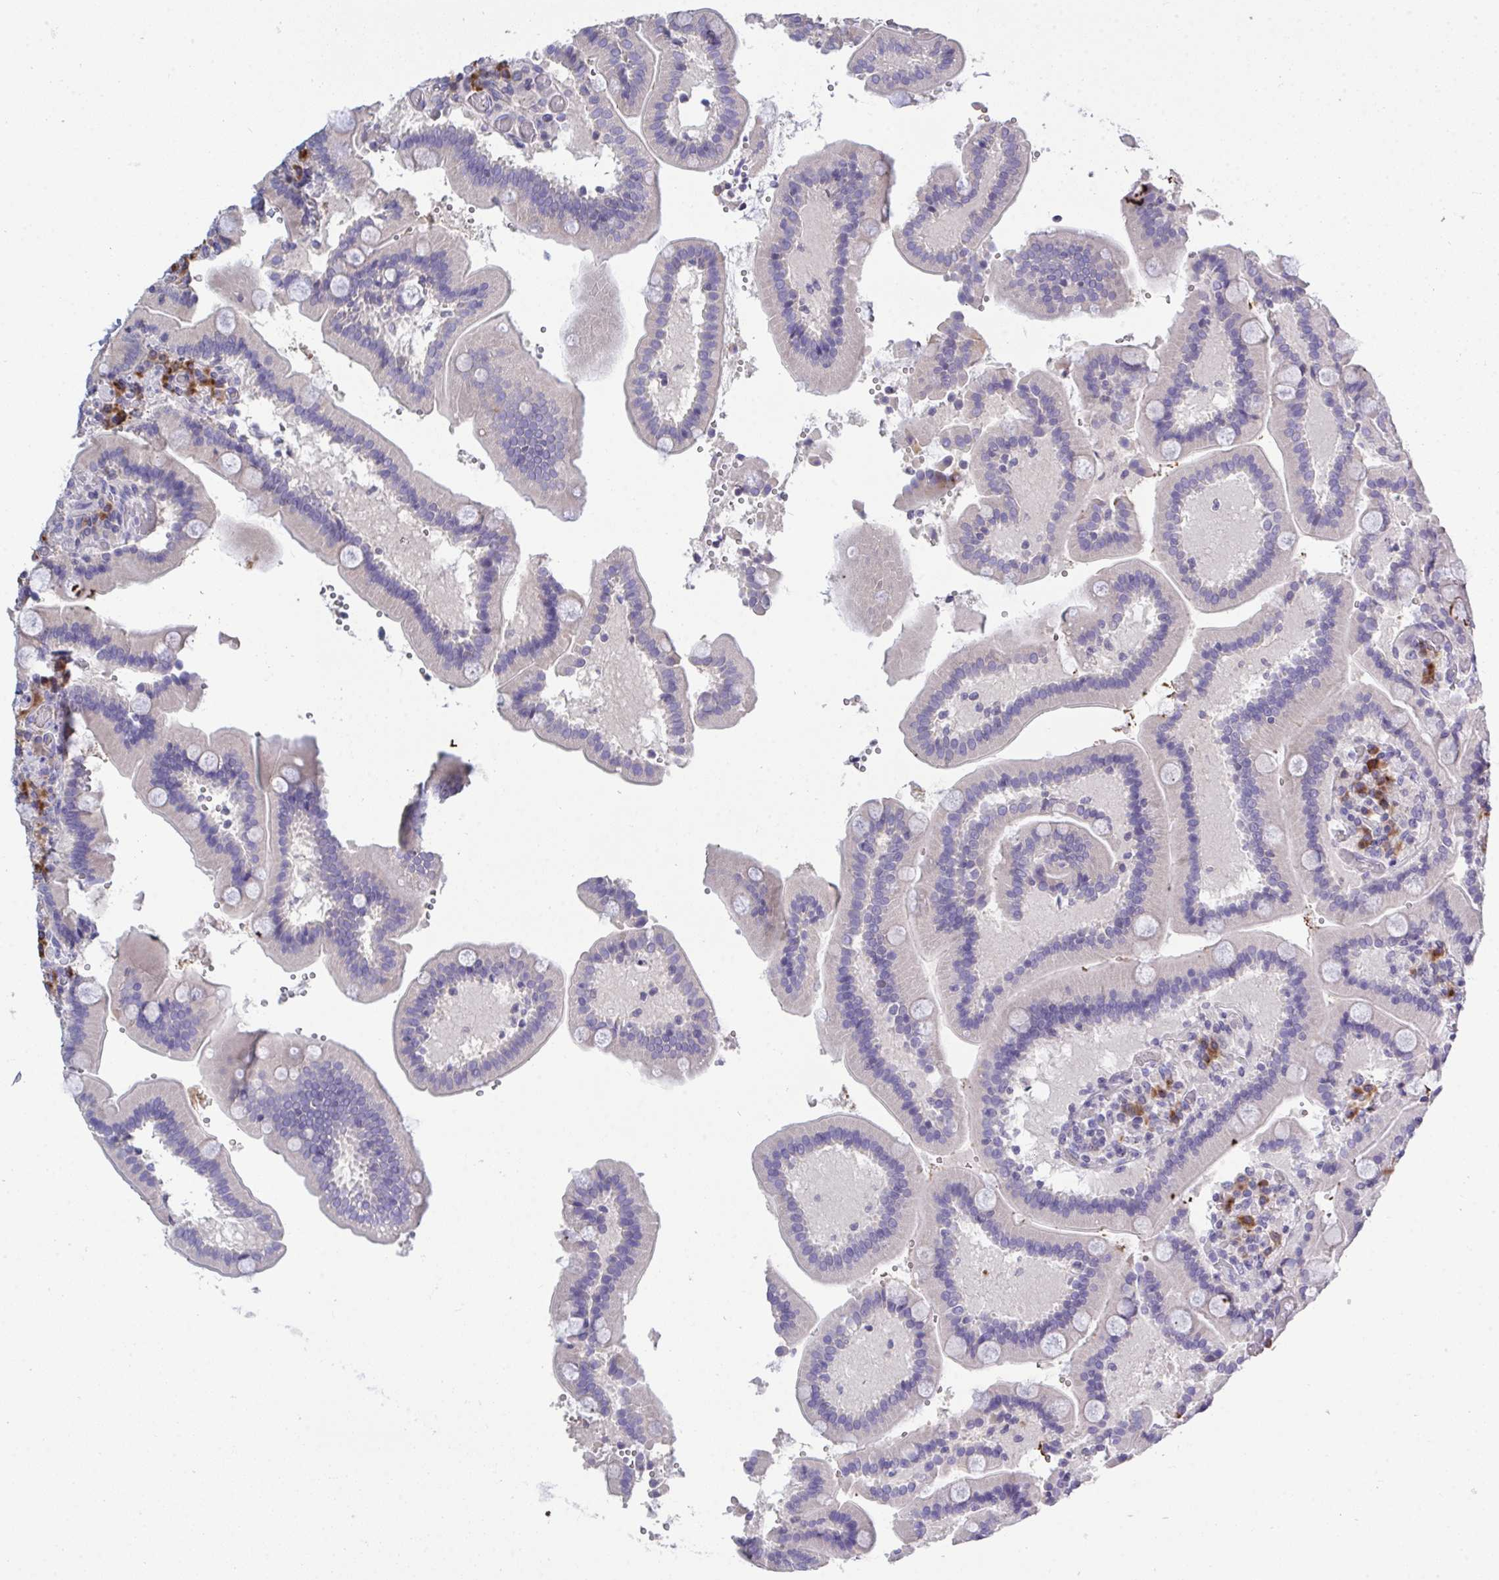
{"staining": {"intensity": "negative", "quantity": "none", "location": "none"}, "tissue": "duodenum", "cell_type": "Glandular cells", "image_type": "normal", "snomed": [{"axis": "morphology", "description": "Normal tissue, NOS"}, {"axis": "topography", "description": "Duodenum"}], "caption": "IHC of benign duodenum reveals no staining in glandular cells.", "gene": "LRRC58", "patient": {"sex": "female", "age": 62}}